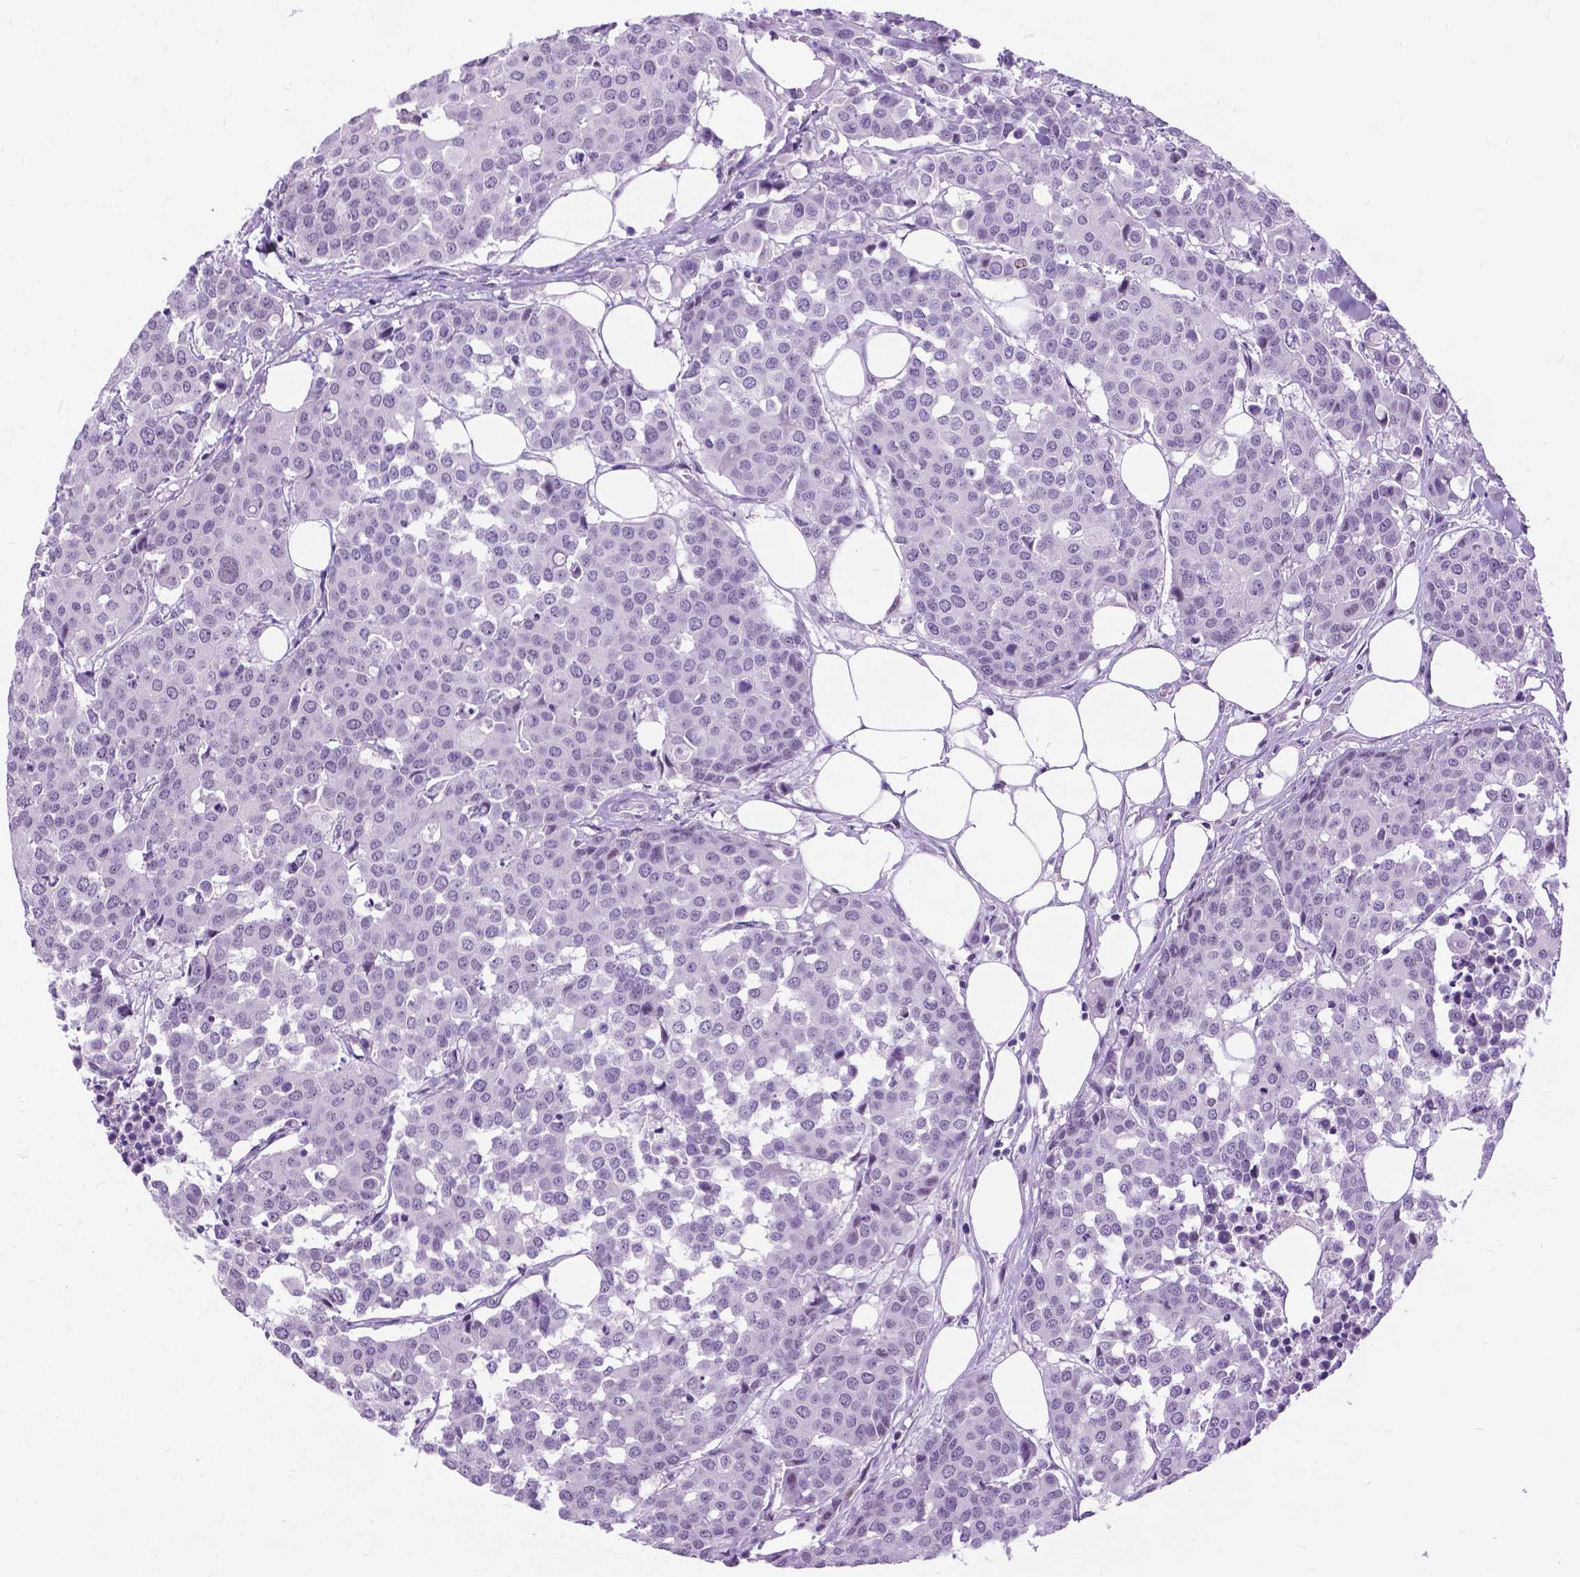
{"staining": {"intensity": "negative", "quantity": "none", "location": "none"}, "tissue": "carcinoid", "cell_type": "Tumor cells", "image_type": "cancer", "snomed": [{"axis": "morphology", "description": "Carcinoid, malignant, NOS"}, {"axis": "topography", "description": "Colon"}], "caption": "DAB immunohistochemical staining of carcinoid shows no significant staining in tumor cells. Brightfield microscopy of immunohistochemistry stained with DAB (brown) and hematoxylin (blue), captured at high magnification.", "gene": "PROB1", "patient": {"sex": "male", "age": 81}}